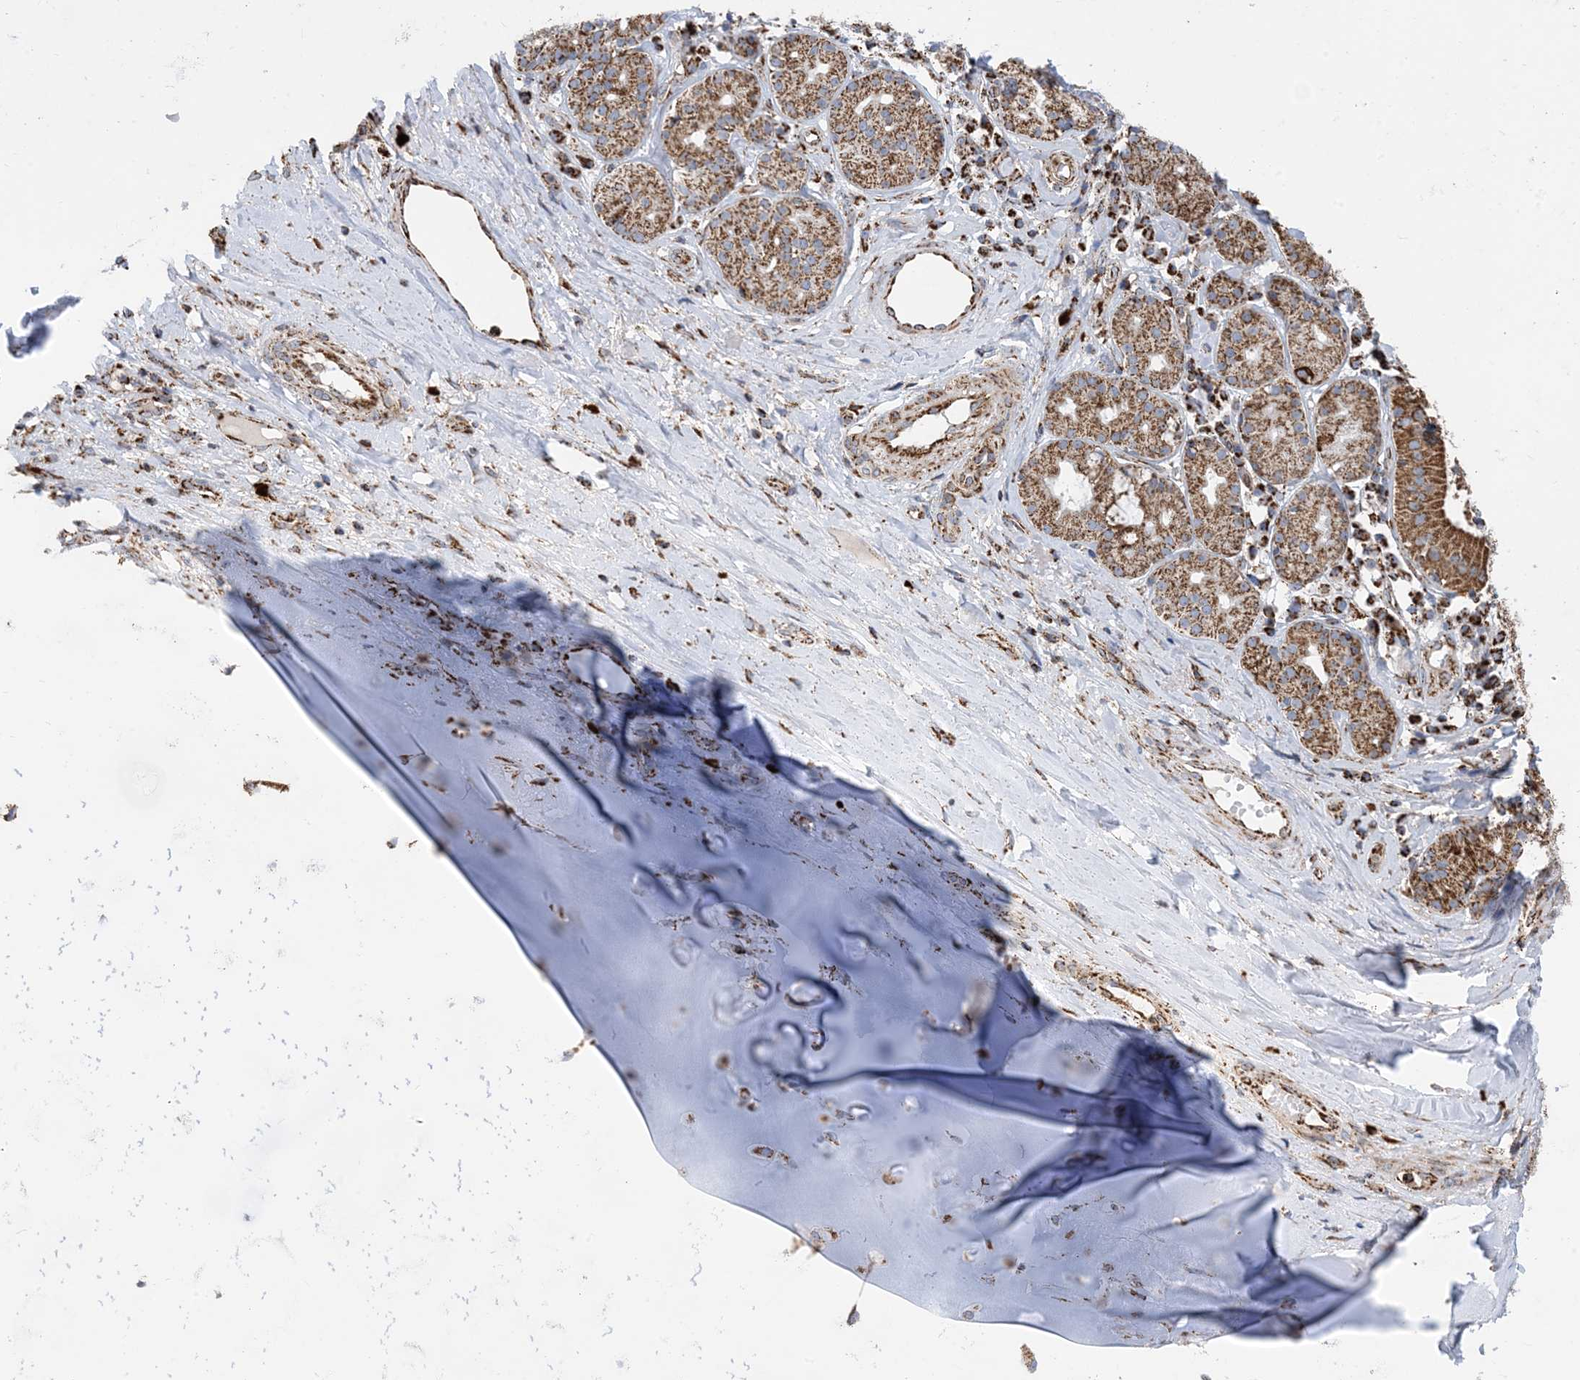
{"staining": {"intensity": "weak", "quantity": ">75%", "location": "cytoplasmic/membranous"}, "tissue": "adipose tissue", "cell_type": "Adipocytes", "image_type": "normal", "snomed": [{"axis": "morphology", "description": "Normal tissue, NOS"}, {"axis": "morphology", "description": "Basal cell carcinoma"}, {"axis": "topography", "description": "Cartilage tissue"}, {"axis": "topography", "description": "Nasopharynx"}, {"axis": "topography", "description": "Oral tissue"}], "caption": "Adipocytes exhibit weak cytoplasmic/membranous expression in approximately >75% of cells in benign adipose tissue.", "gene": "PCDHGA1", "patient": {"sex": "female", "age": 77}}